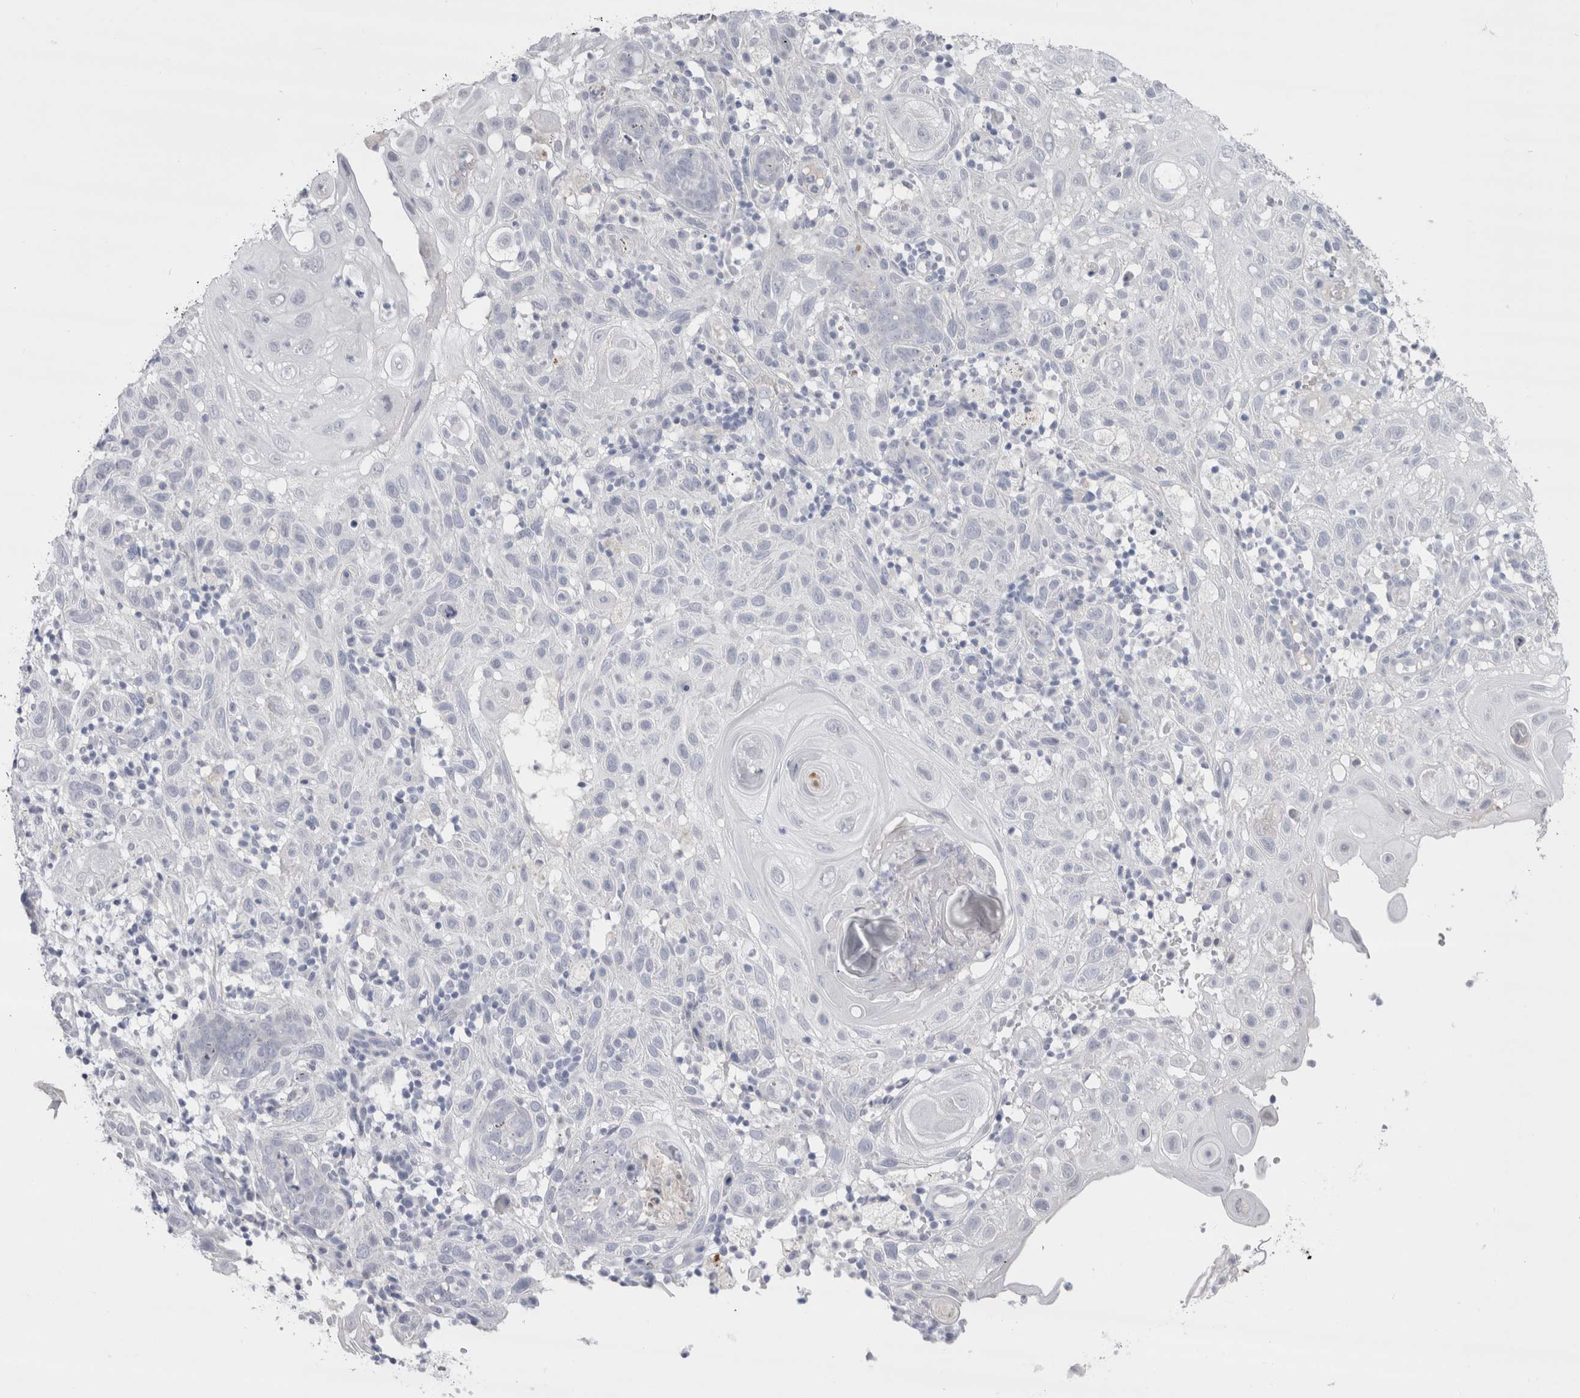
{"staining": {"intensity": "negative", "quantity": "none", "location": "none"}, "tissue": "skin cancer", "cell_type": "Tumor cells", "image_type": "cancer", "snomed": [{"axis": "morphology", "description": "Normal tissue, NOS"}, {"axis": "morphology", "description": "Squamous cell carcinoma, NOS"}, {"axis": "topography", "description": "Skin"}], "caption": "IHC of skin squamous cell carcinoma demonstrates no expression in tumor cells.", "gene": "CDH17", "patient": {"sex": "female", "age": 96}}